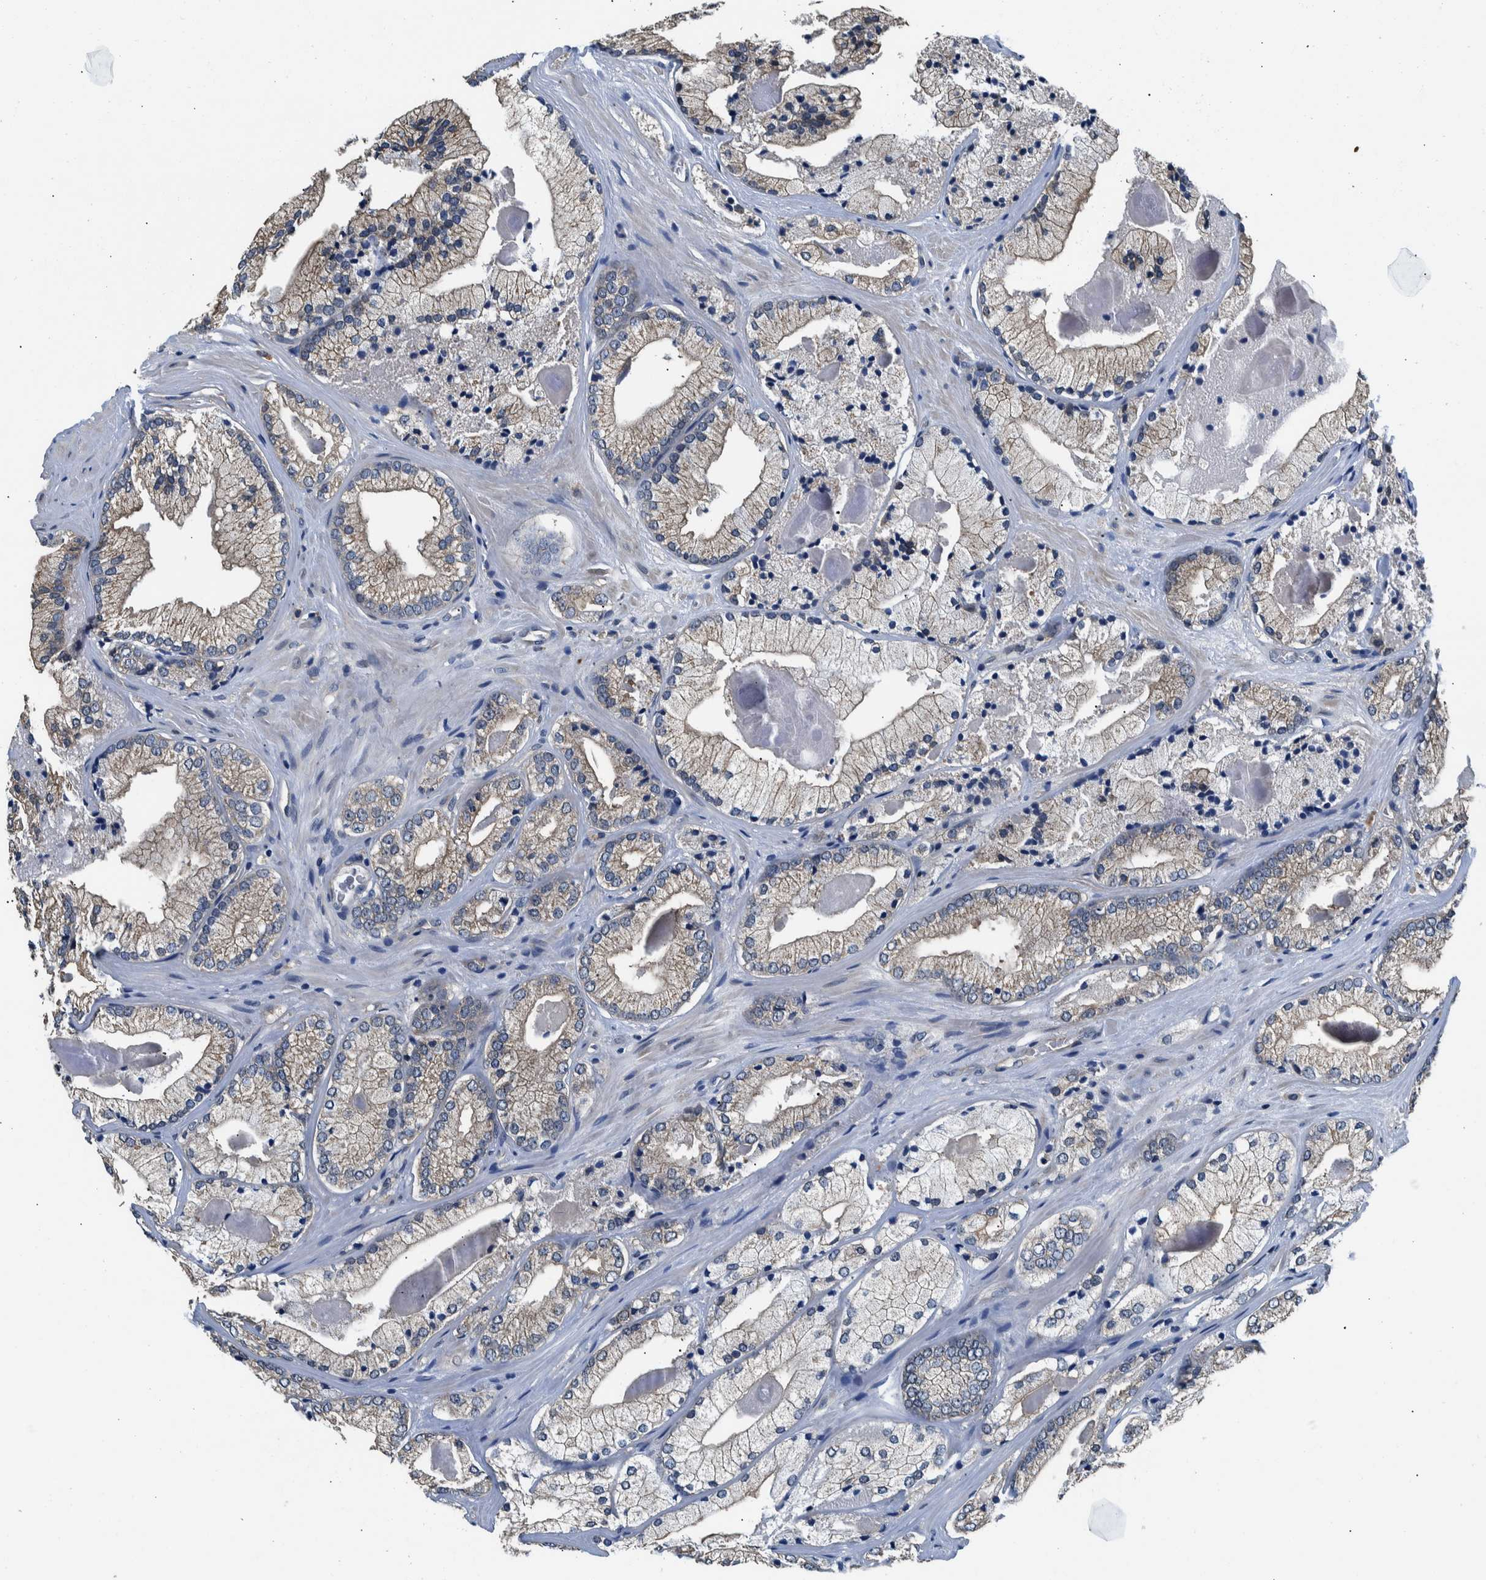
{"staining": {"intensity": "negative", "quantity": "none", "location": "none"}, "tissue": "prostate cancer", "cell_type": "Tumor cells", "image_type": "cancer", "snomed": [{"axis": "morphology", "description": "Adenocarcinoma, Low grade"}, {"axis": "topography", "description": "Prostate"}], "caption": "Tumor cells show no significant positivity in prostate cancer (adenocarcinoma (low-grade)). Nuclei are stained in blue.", "gene": "NIBAN2", "patient": {"sex": "male", "age": 65}}